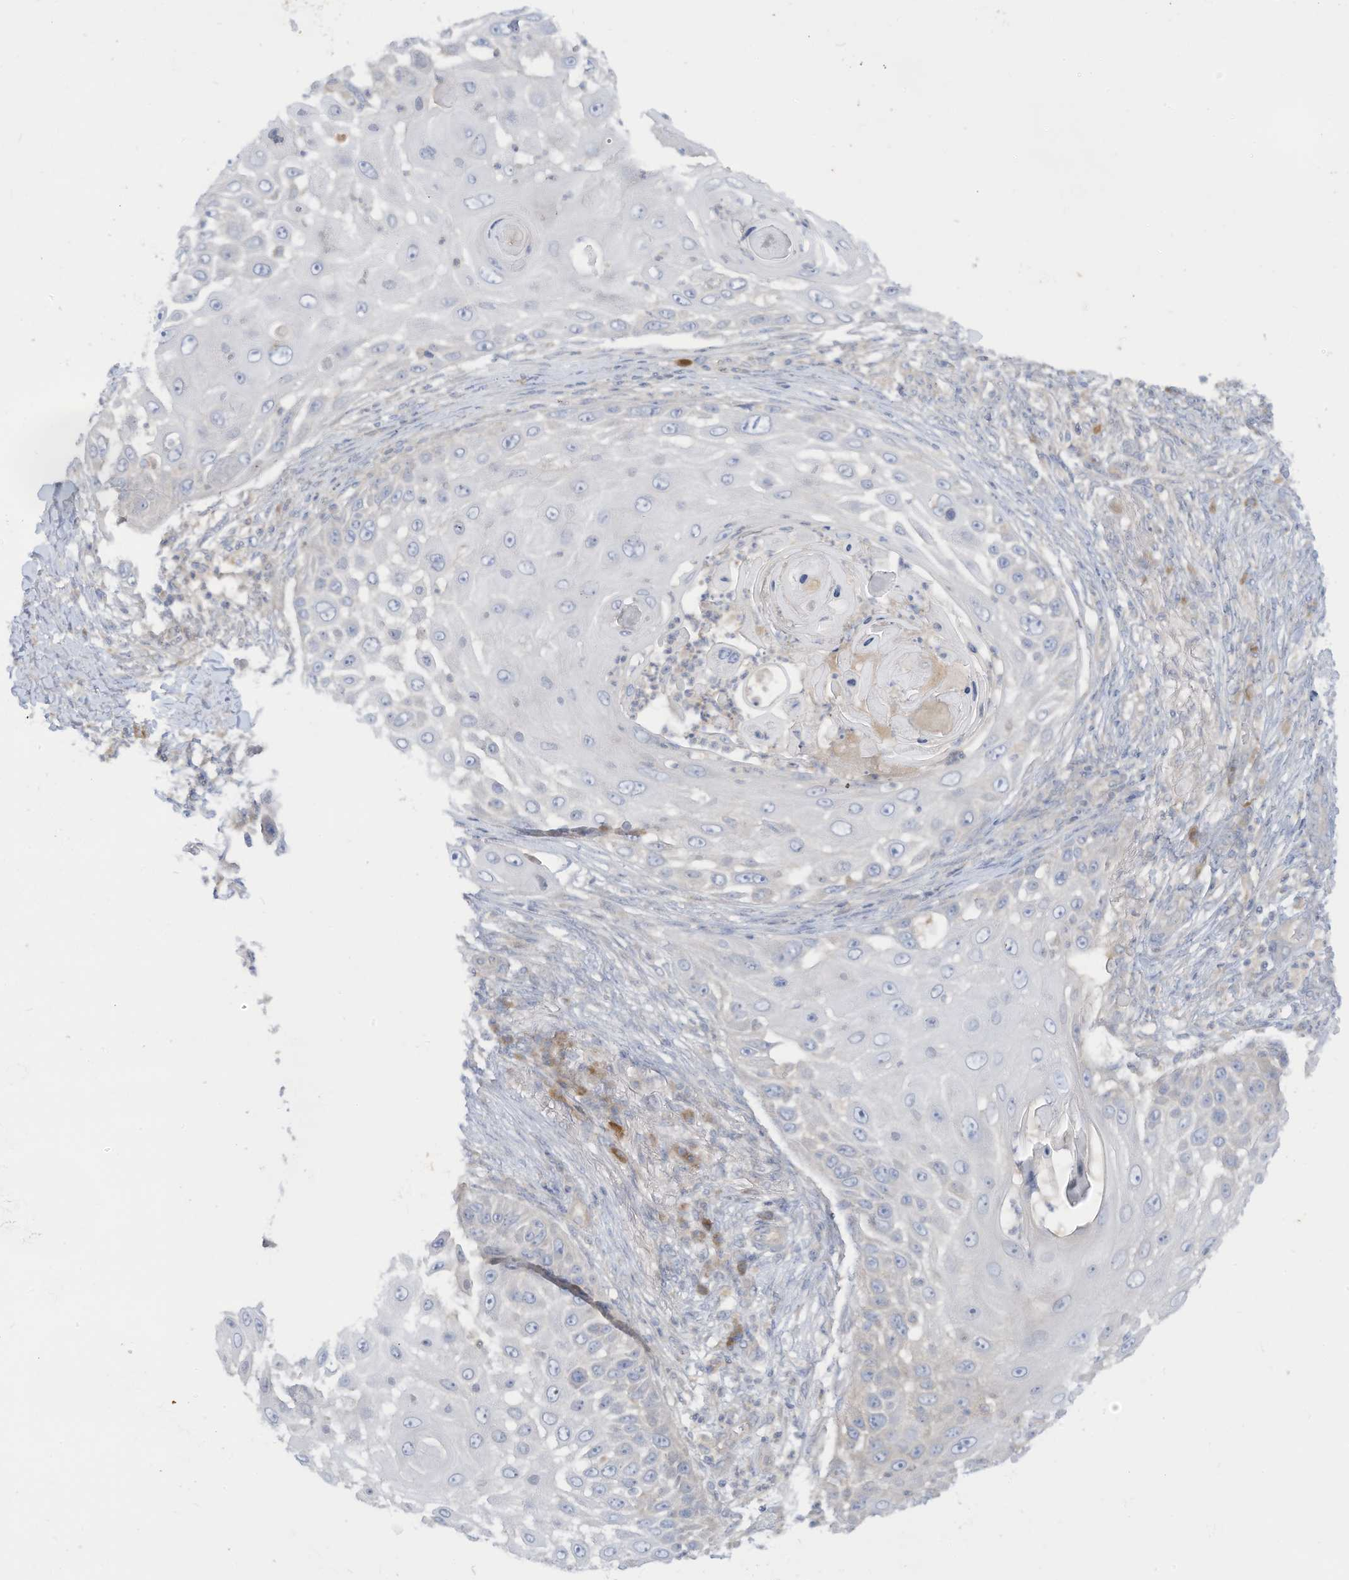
{"staining": {"intensity": "negative", "quantity": "none", "location": "none"}, "tissue": "skin cancer", "cell_type": "Tumor cells", "image_type": "cancer", "snomed": [{"axis": "morphology", "description": "Squamous cell carcinoma, NOS"}, {"axis": "topography", "description": "Skin"}], "caption": "Histopathology image shows no significant protein staining in tumor cells of skin squamous cell carcinoma.", "gene": "LRRN2", "patient": {"sex": "female", "age": 44}}